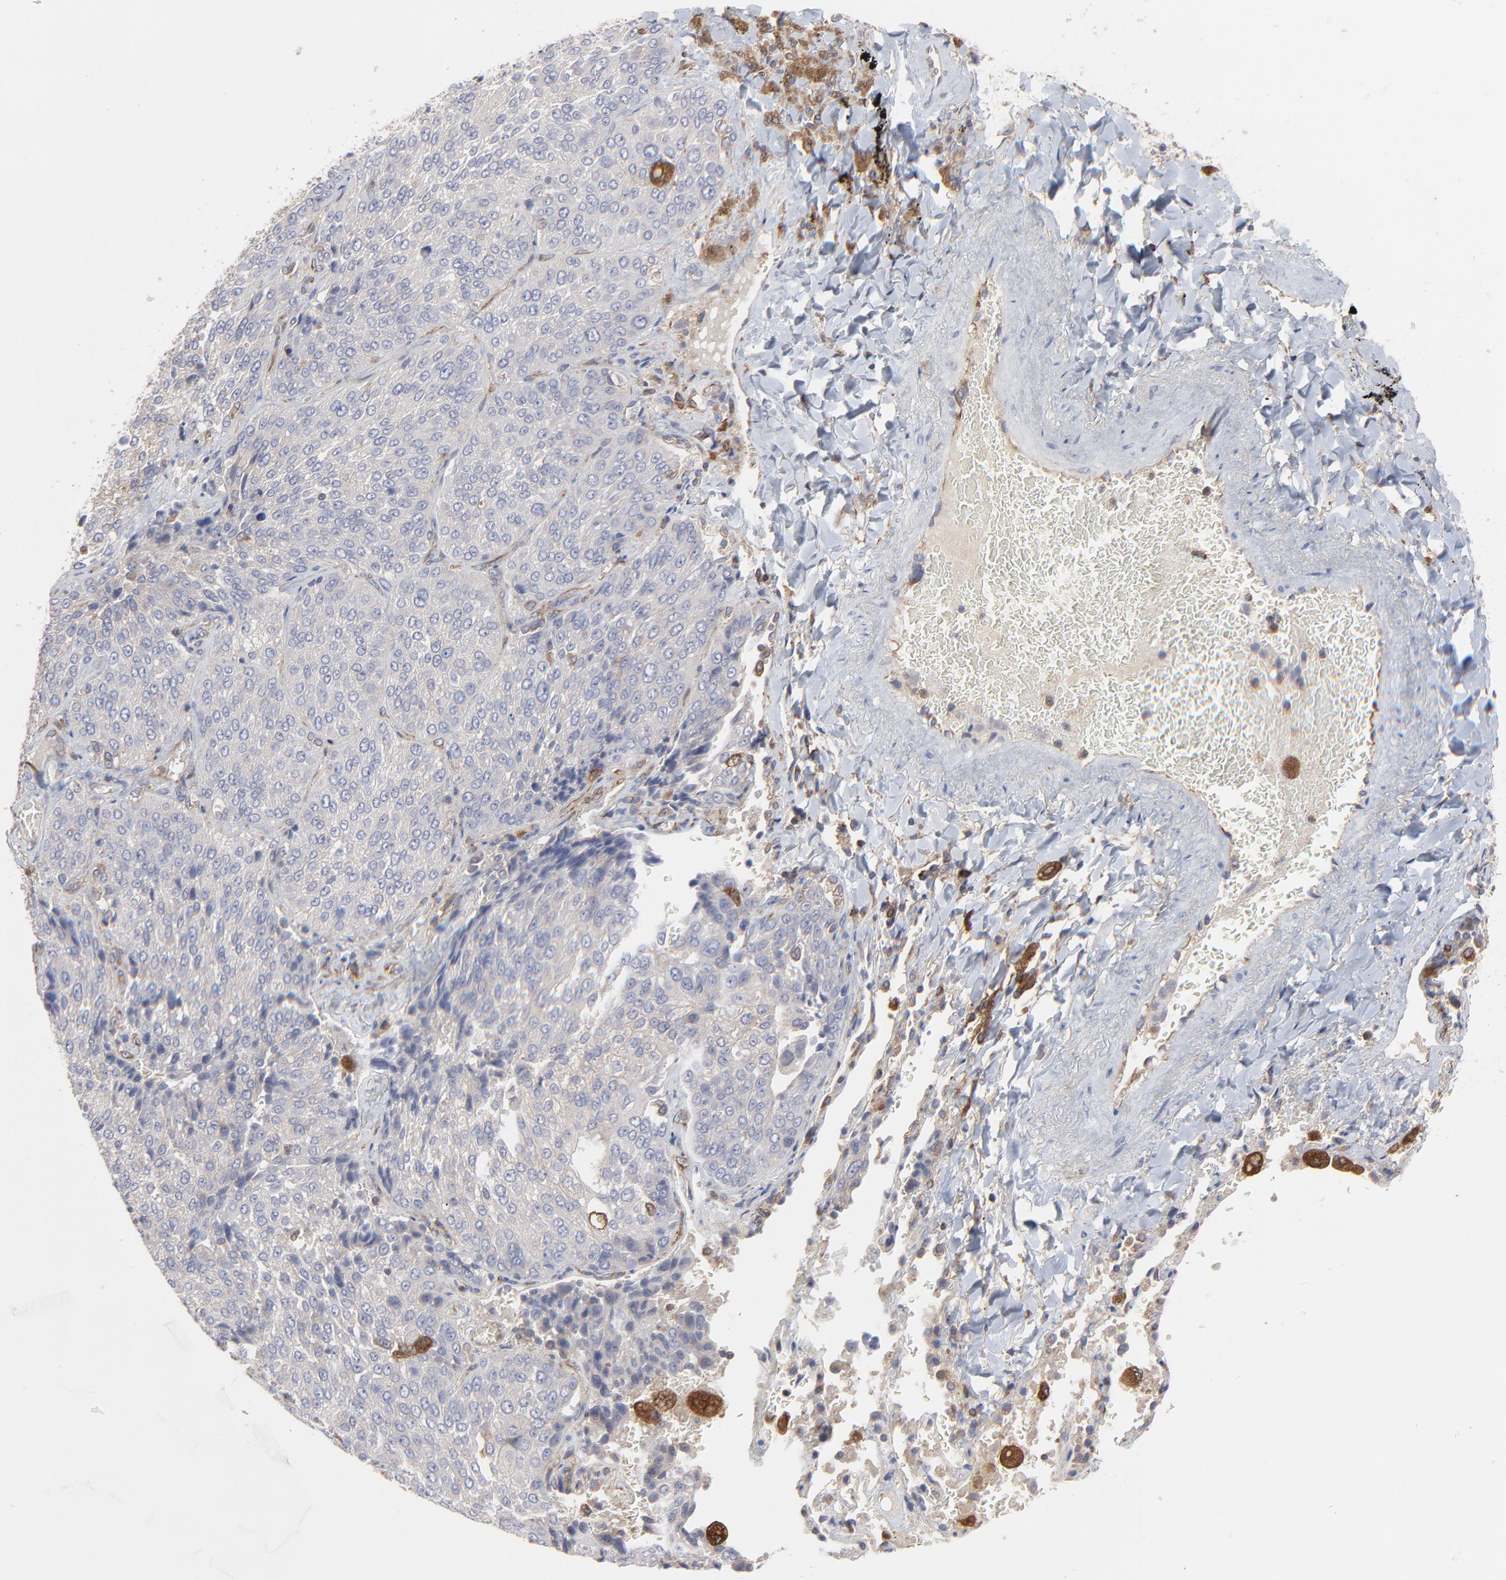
{"staining": {"intensity": "weak", "quantity": "<25%", "location": "cytoplasmic/membranous"}, "tissue": "lung cancer", "cell_type": "Tumor cells", "image_type": "cancer", "snomed": [{"axis": "morphology", "description": "Squamous cell carcinoma, NOS"}, {"axis": "topography", "description": "Lung"}], "caption": "Immunohistochemical staining of human lung cancer displays no significant staining in tumor cells.", "gene": "RAB9A", "patient": {"sex": "male", "age": 54}}